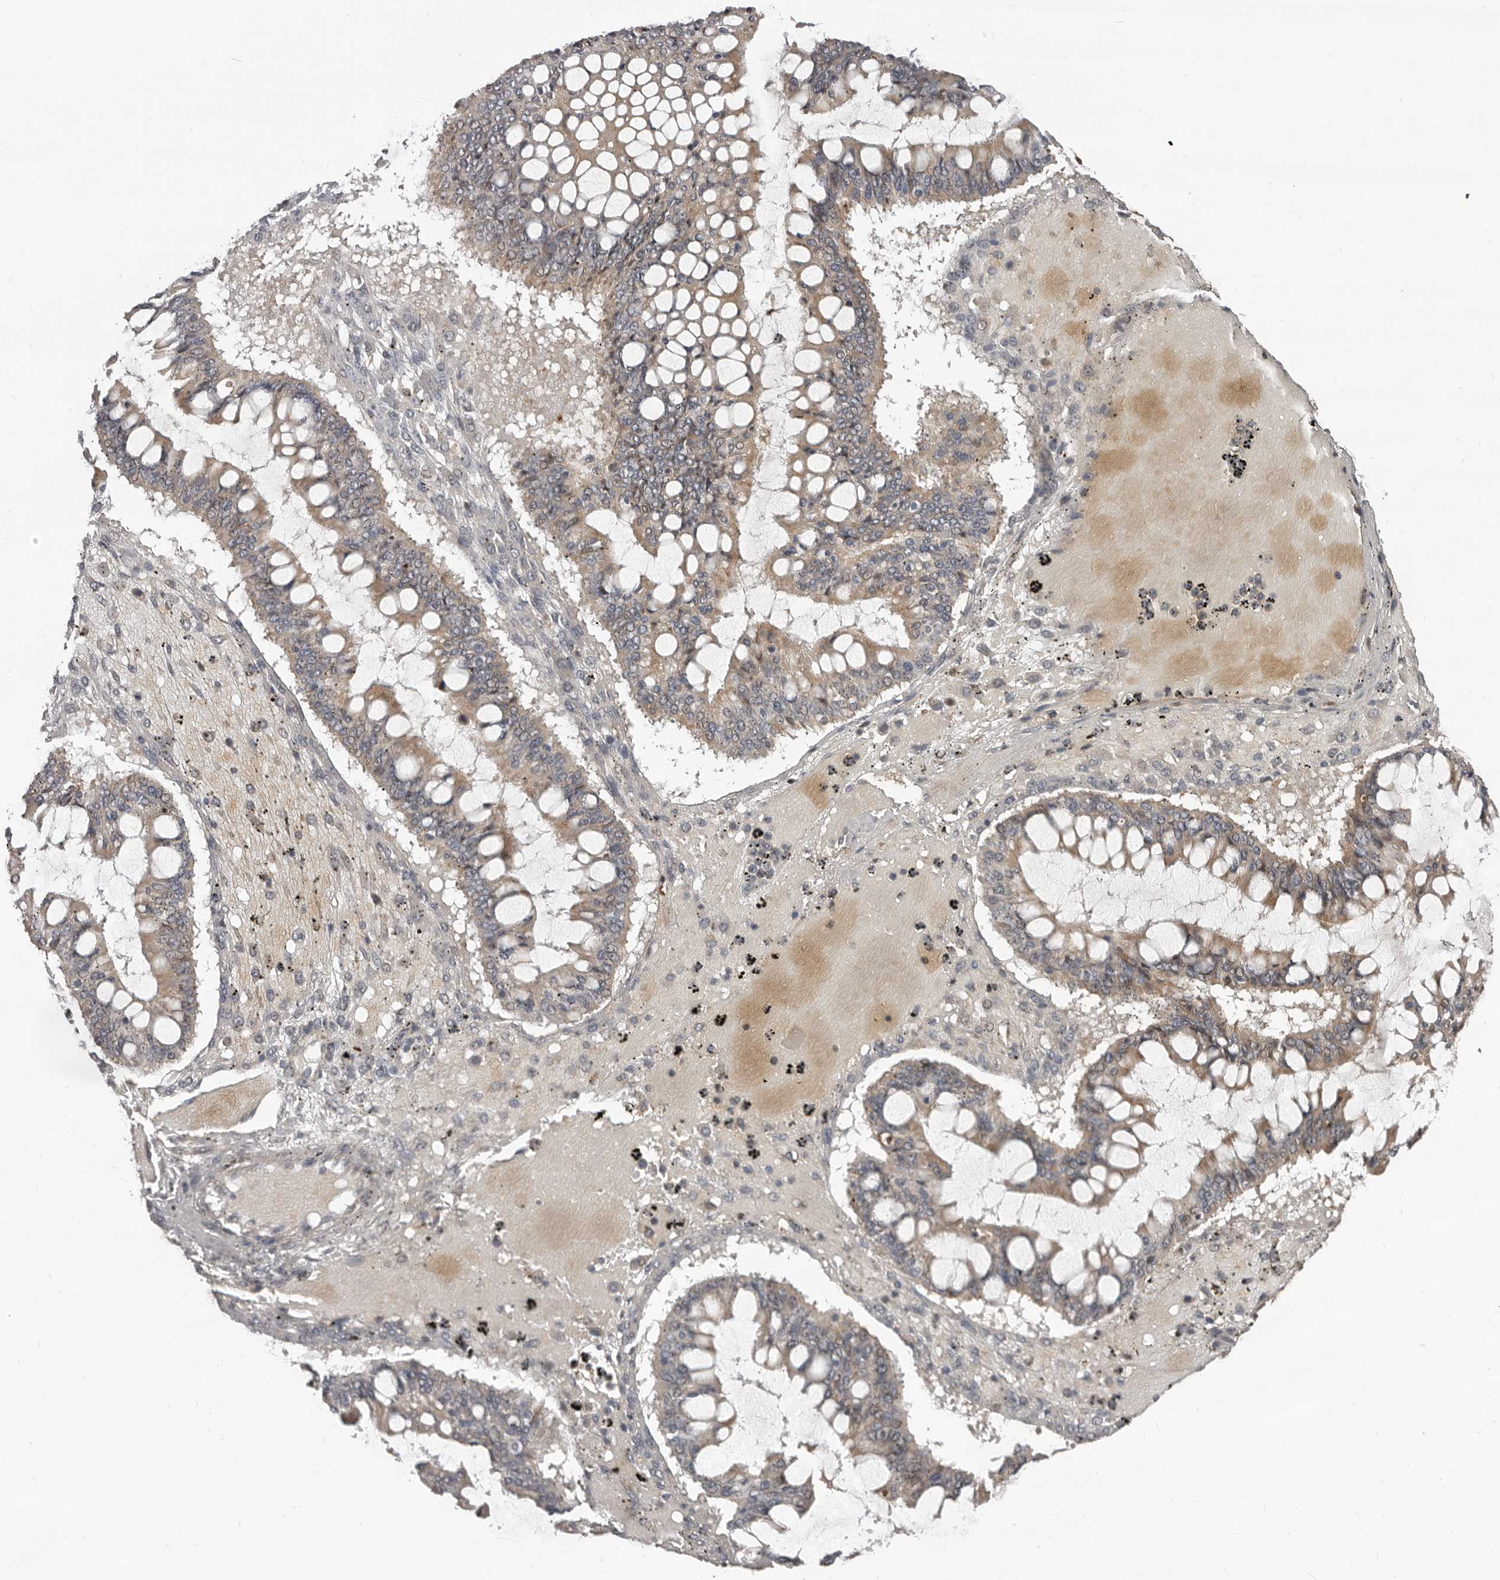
{"staining": {"intensity": "weak", "quantity": ">75%", "location": "cytoplasmic/membranous"}, "tissue": "ovarian cancer", "cell_type": "Tumor cells", "image_type": "cancer", "snomed": [{"axis": "morphology", "description": "Cystadenocarcinoma, mucinous, NOS"}, {"axis": "topography", "description": "Ovary"}], "caption": "This is an image of IHC staining of ovarian cancer, which shows weak staining in the cytoplasmic/membranous of tumor cells.", "gene": "APOL6", "patient": {"sex": "female", "age": 73}}